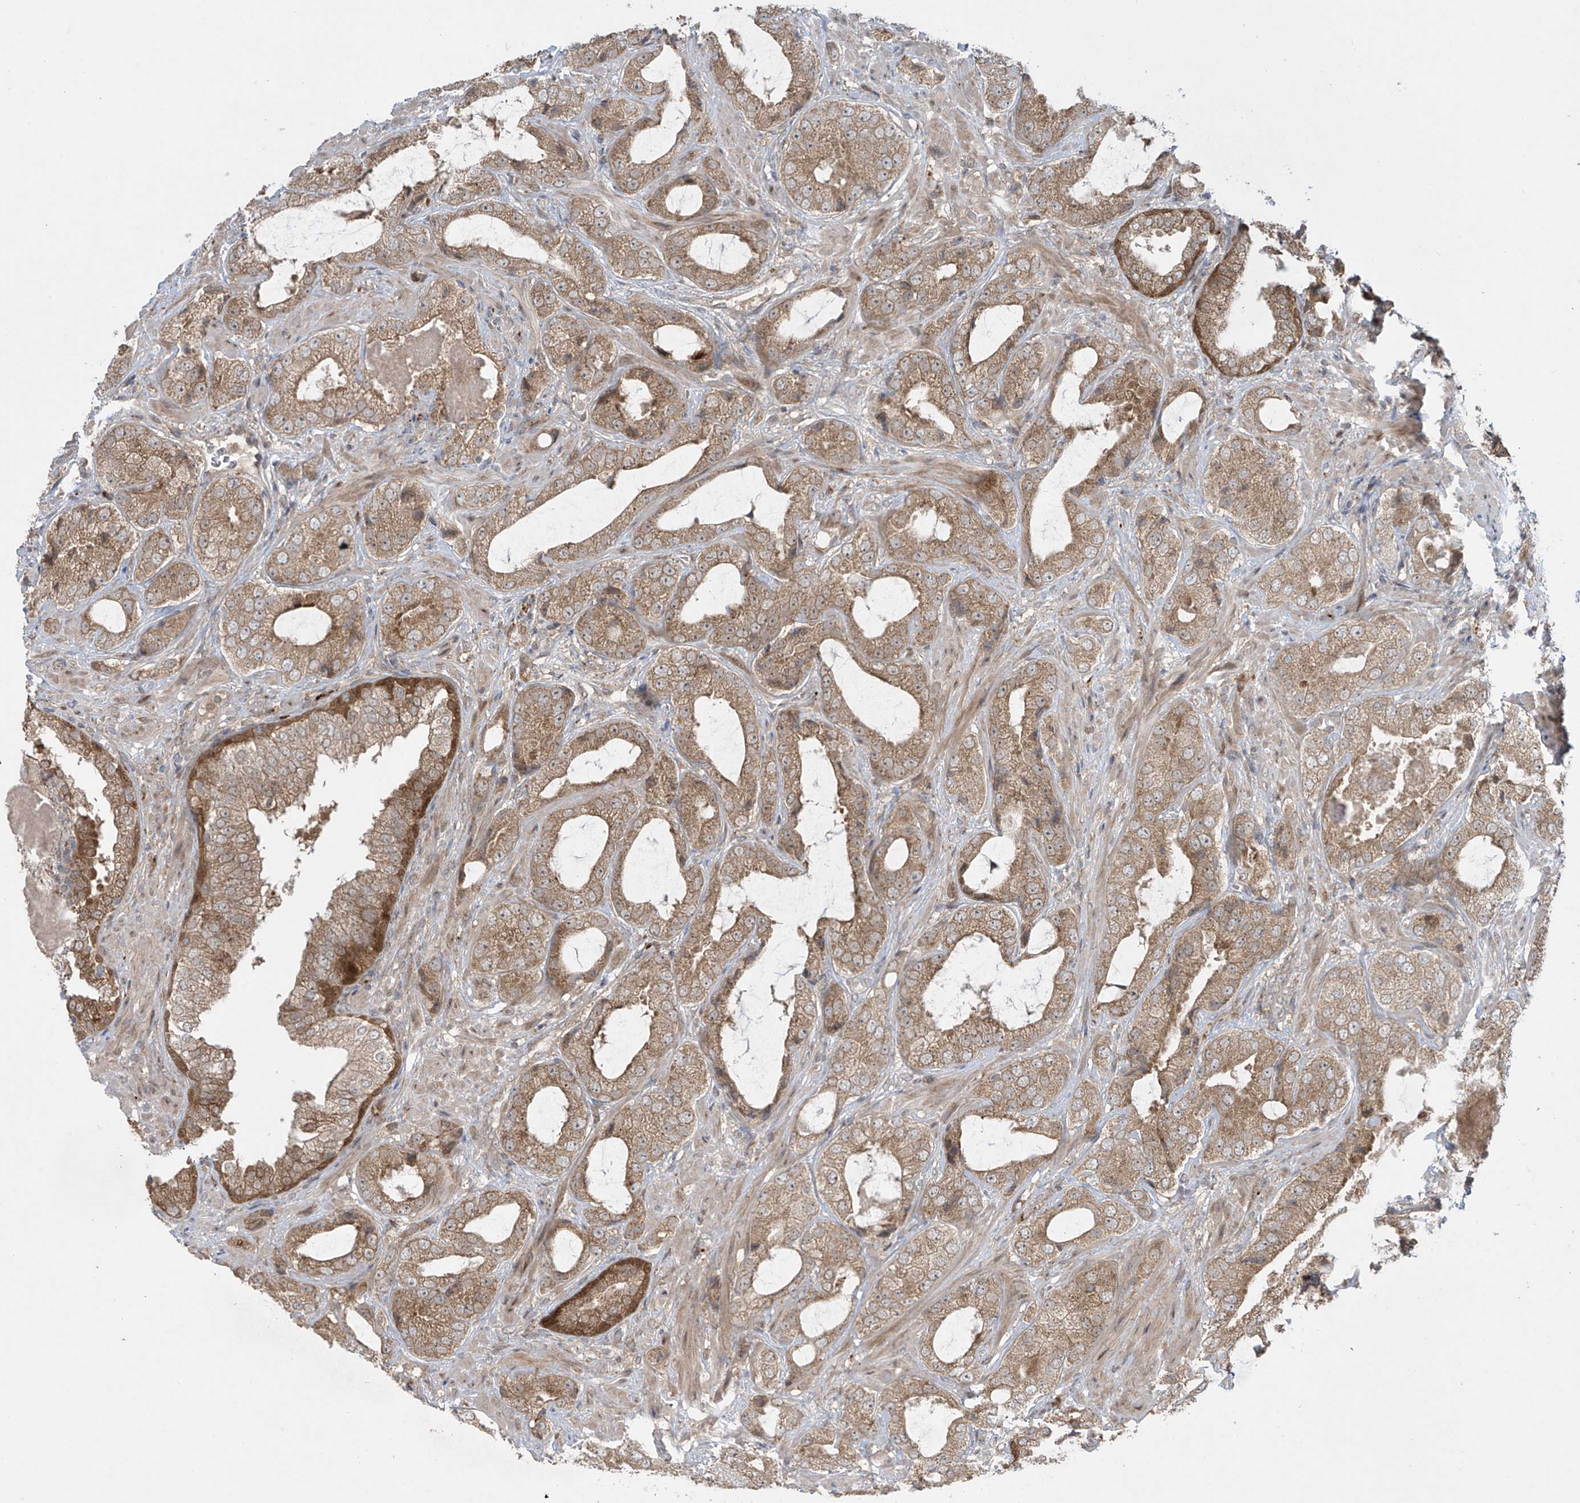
{"staining": {"intensity": "moderate", "quantity": ">75%", "location": "cytoplasmic/membranous"}, "tissue": "prostate cancer", "cell_type": "Tumor cells", "image_type": "cancer", "snomed": [{"axis": "morphology", "description": "Normal tissue, NOS"}, {"axis": "morphology", "description": "Adenocarcinoma, High grade"}, {"axis": "topography", "description": "Prostate"}, {"axis": "topography", "description": "Peripheral nerve tissue"}], "caption": "High-grade adenocarcinoma (prostate) tissue displays moderate cytoplasmic/membranous staining in approximately >75% of tumor cells, visualized by immunohistochemistry. The protein of interest is shown in brown color, while the nuclei are stained blue.", "gene": "PPAT", "patient": {"sex": "male", "age": 59}}